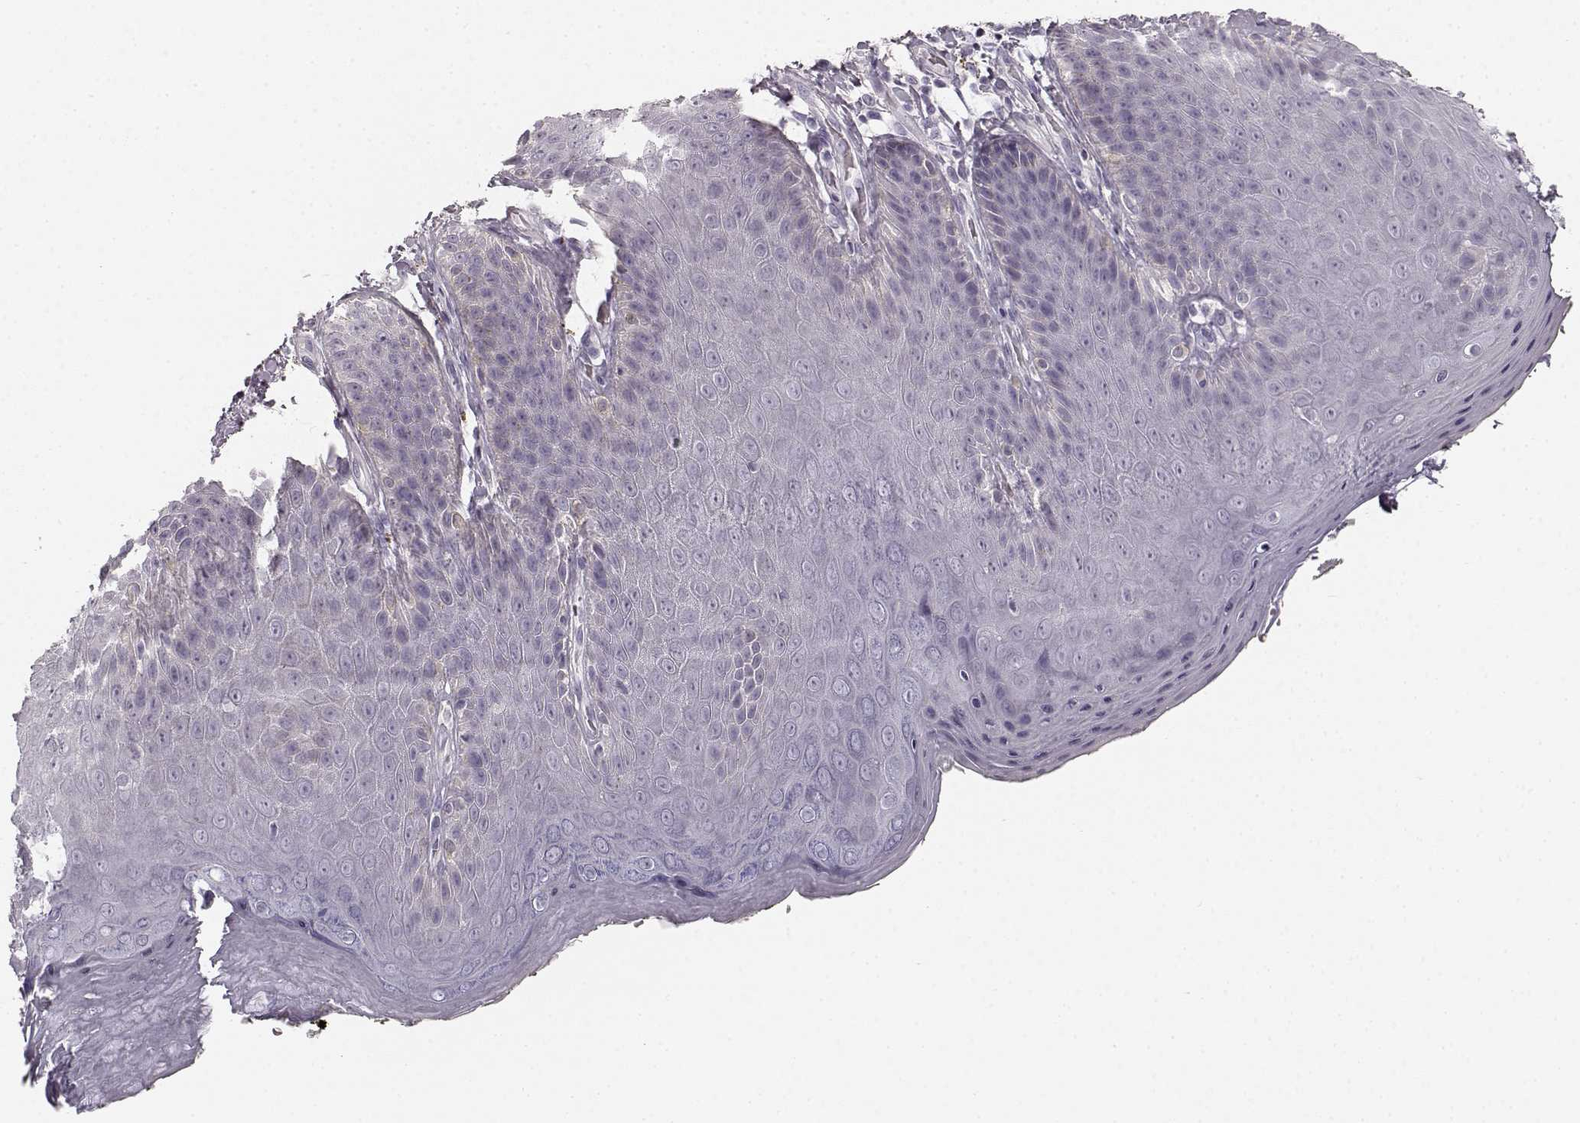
{"staining": {"intensity": "negative", "quantity": "none", "location": "none"}, "tissue": "skin", "cell_type": "Epidermal cells", "image_type": "normal", "snomed": [{"axis": "morphology", "description": "Normal tissue, NOS"}, {"axis": "topography", "description": "Anal"}], "caption": "Immunohistochemistry image of normal human skin stained for a protein (brown), which displays no expression in epidermal cells.", "gene": "KIAA0319", "patient": {"sex": "male", "age": 53}}